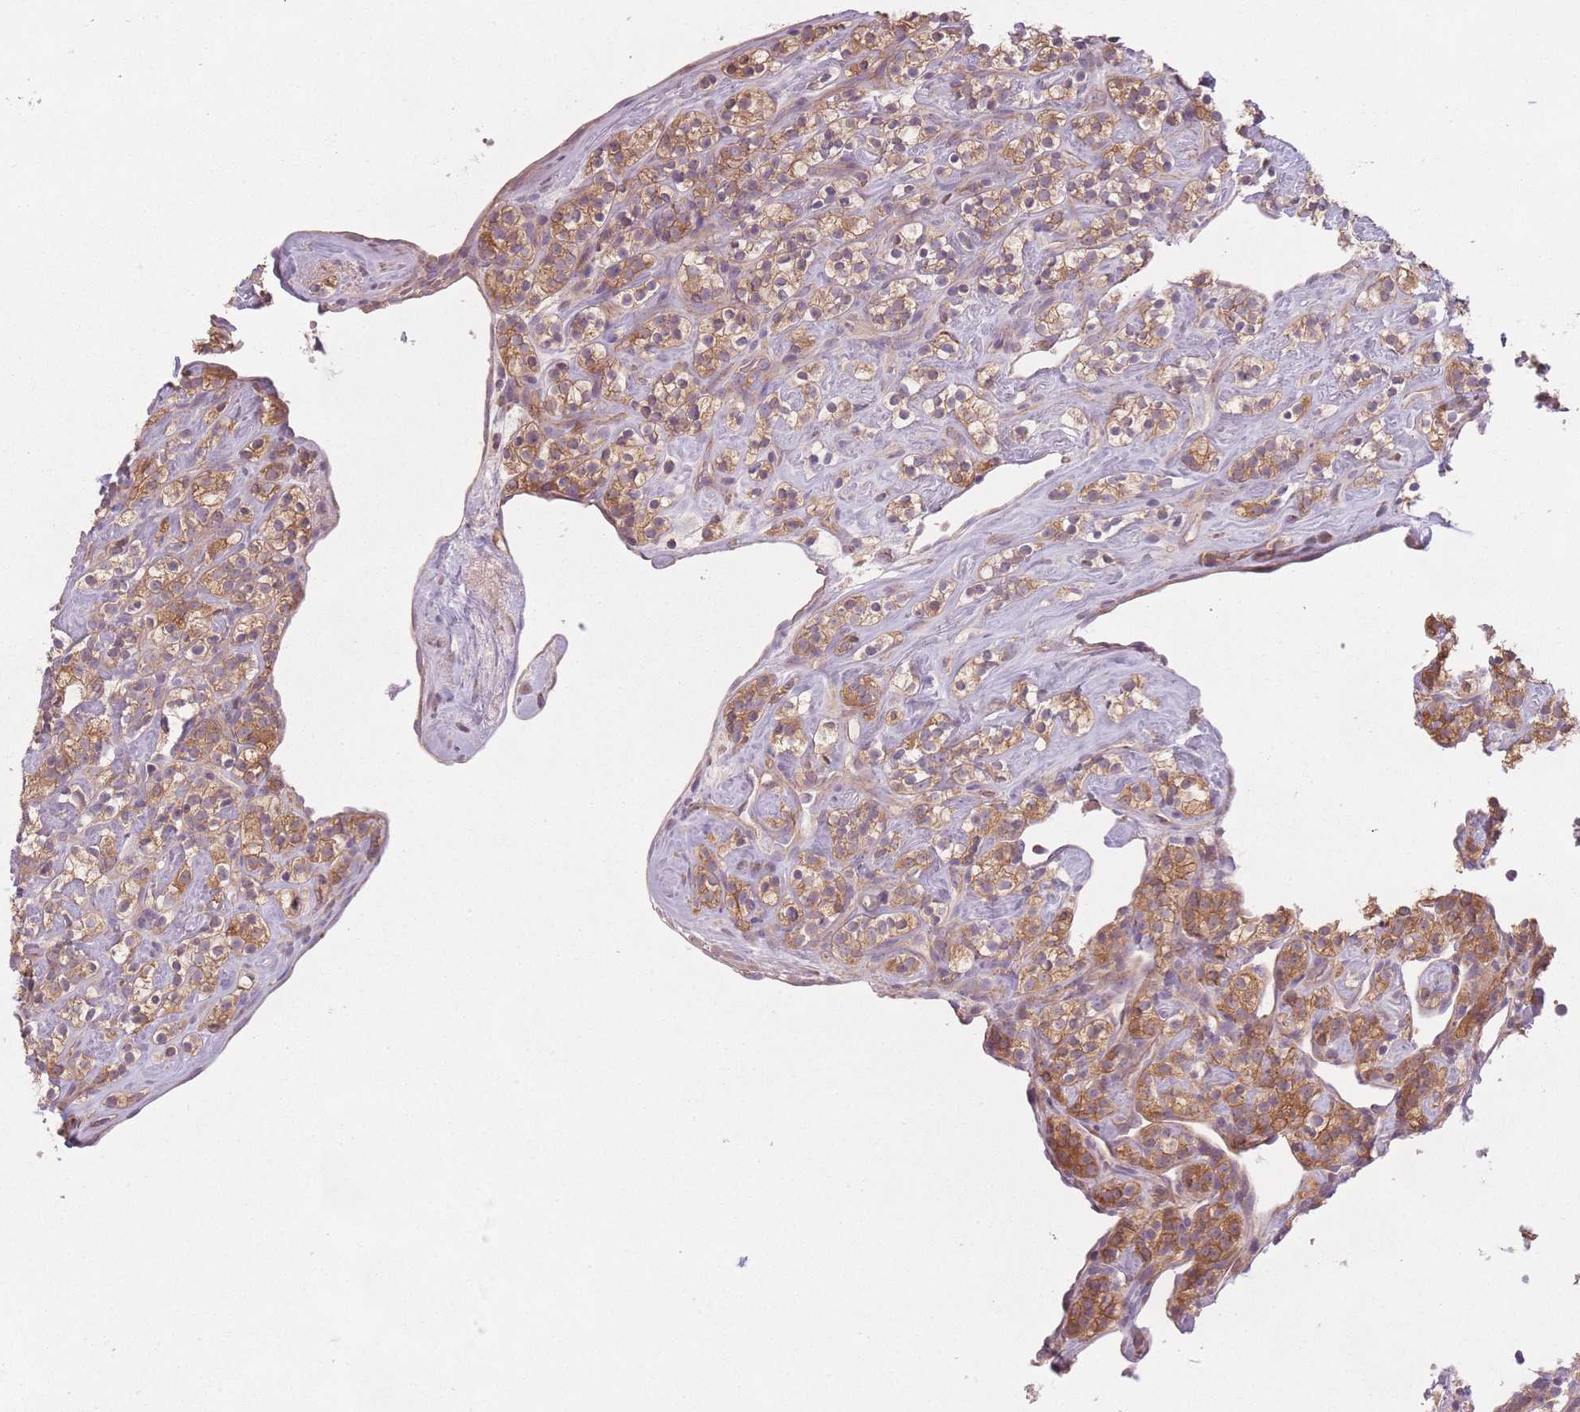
{"staining": {"intensity": "moderate", "quantity": ">75%", "location": "cytoplasmic/membranous"}, "tissue": "renal cancer", "cell_type": "Tumor cells", "image_type": "cancer", "snomed": [{"axis": "morphology", "description": "Adenocarcinoma, NOS"}, {"axis": "topography", "description": "Kidney"}], "caption": "Human renal adenocarcinoma stained with a protein marker demonstrates moderate staining in tumor cells.", "gene": "NT5DC2", "patient": {"sex": "male", "age": 77}}